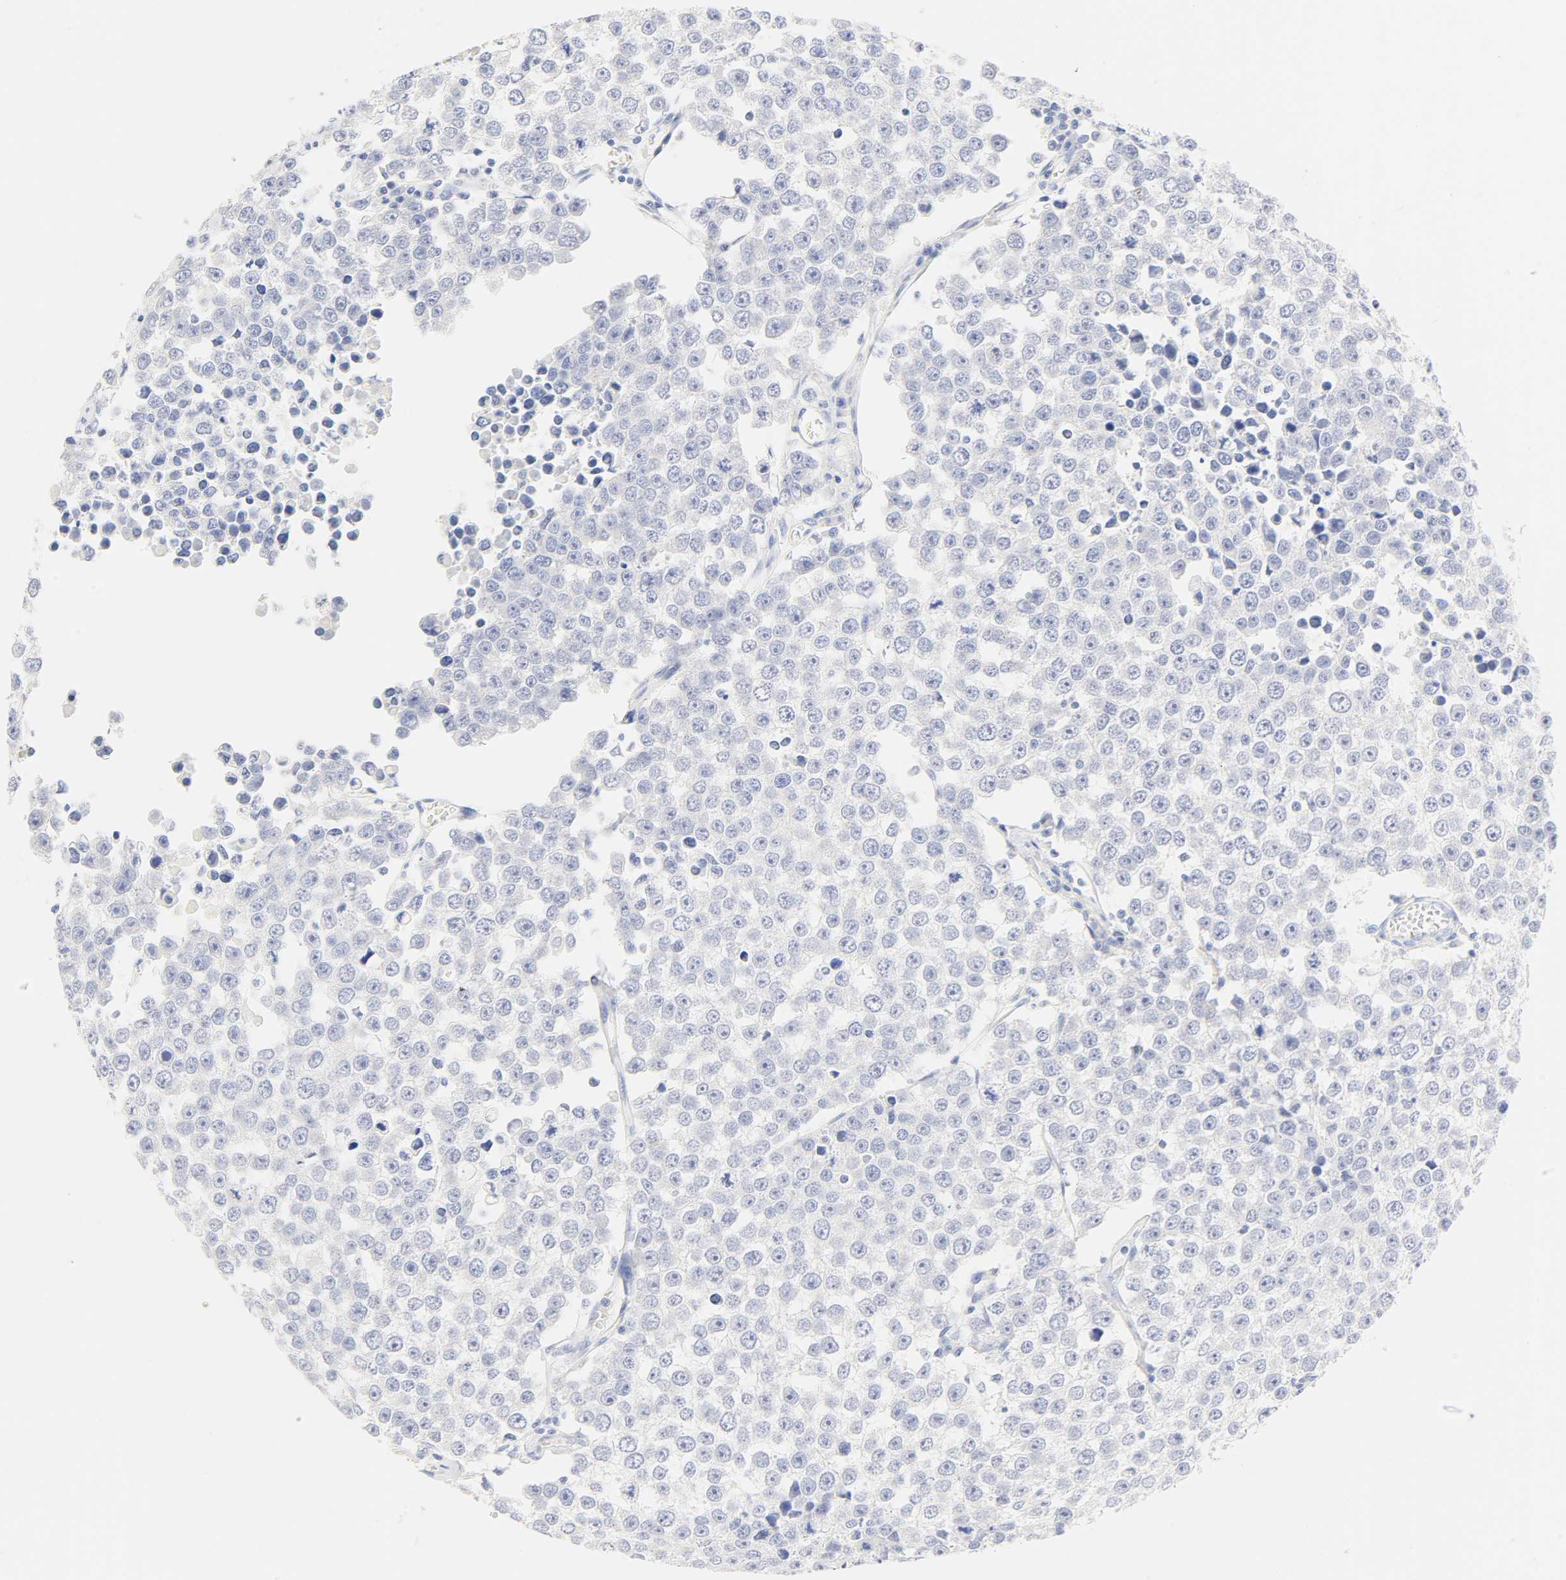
{"staining": {"intensity": "negative", "quantity": "none", "location": "none"}, "tissue": "testis cancer", "cell_type": "Tumor cells", "image_type": "cancer", "snomed": [{"axis": "morphology", "description": "Seminoma, NOS"}, {"axis": "morphology", "description": "Carcinoma, Embryonal, NOS"}, {"axis": "topography", "description": "Testis"}], "caption": "Immunohistochemistry histopathology image of testis embryonal carcinoma stained for a protein (brown), which reveals no positivity in tumor cells.", "gene": "SLCO1B3", "patient": {"sex": "male", "age": 52}}